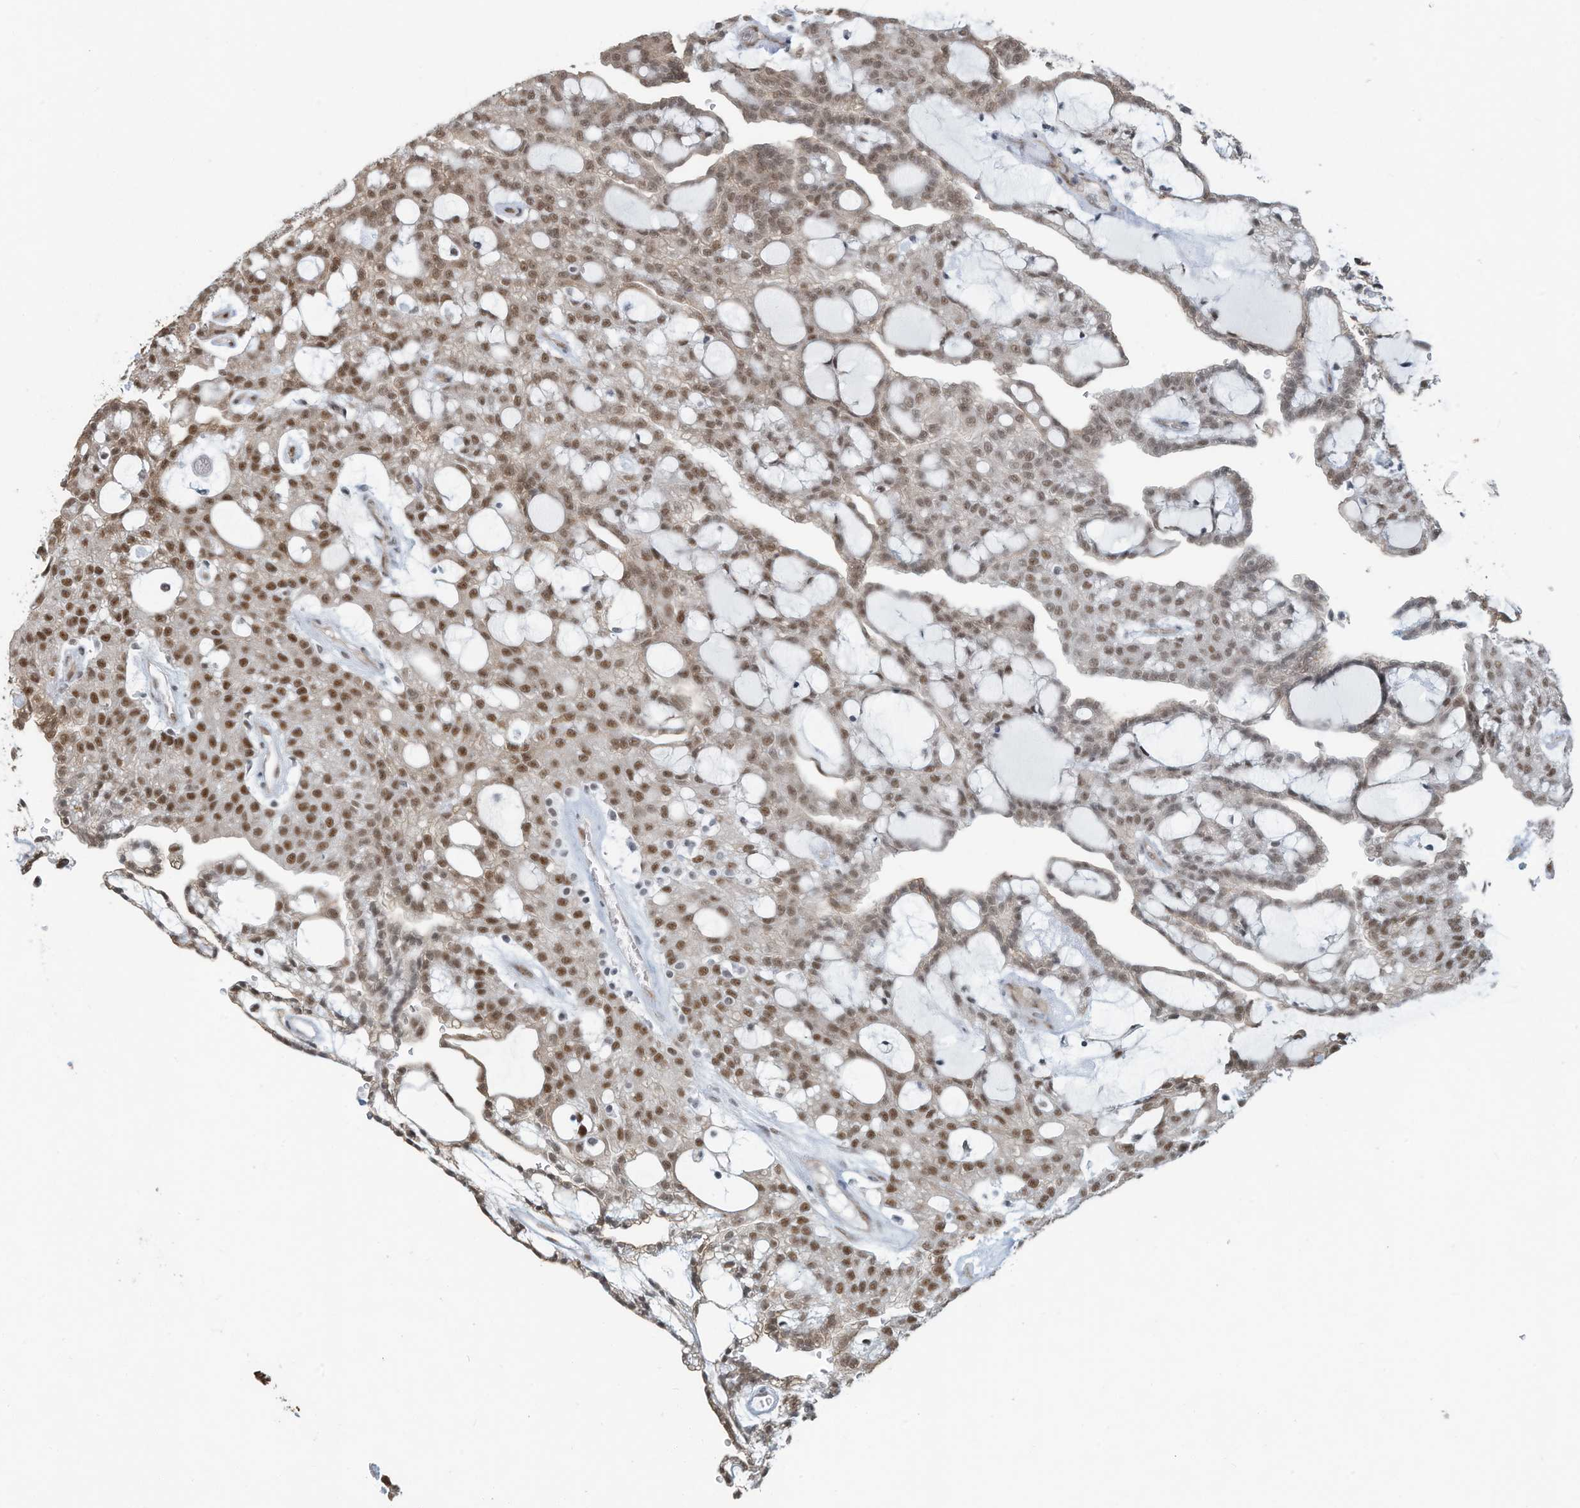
{"staining": {"intensity": "strong", "quantity": ">75%", "location": "cytoplasmic/membranous,nuclear"}, "tissue": "renal cancer", "cell_type": "Tumor cells", "image_type": "cancer", "snomed": [{"axis": "morphology", "description": "Adenocarcinoma, NOS"}, {"axis": "topography", "description": "Kidney"}], "caption": "Approximately >75% of tumor cells in human renal cancer (adenocarcinoma) exhibit strong cytoplasmic/membranous and nuclear protein staining as visualized by brown immunohistochemical staining.", "gene": "SARNP", "patient": {"sex": "male", "age": 63}}